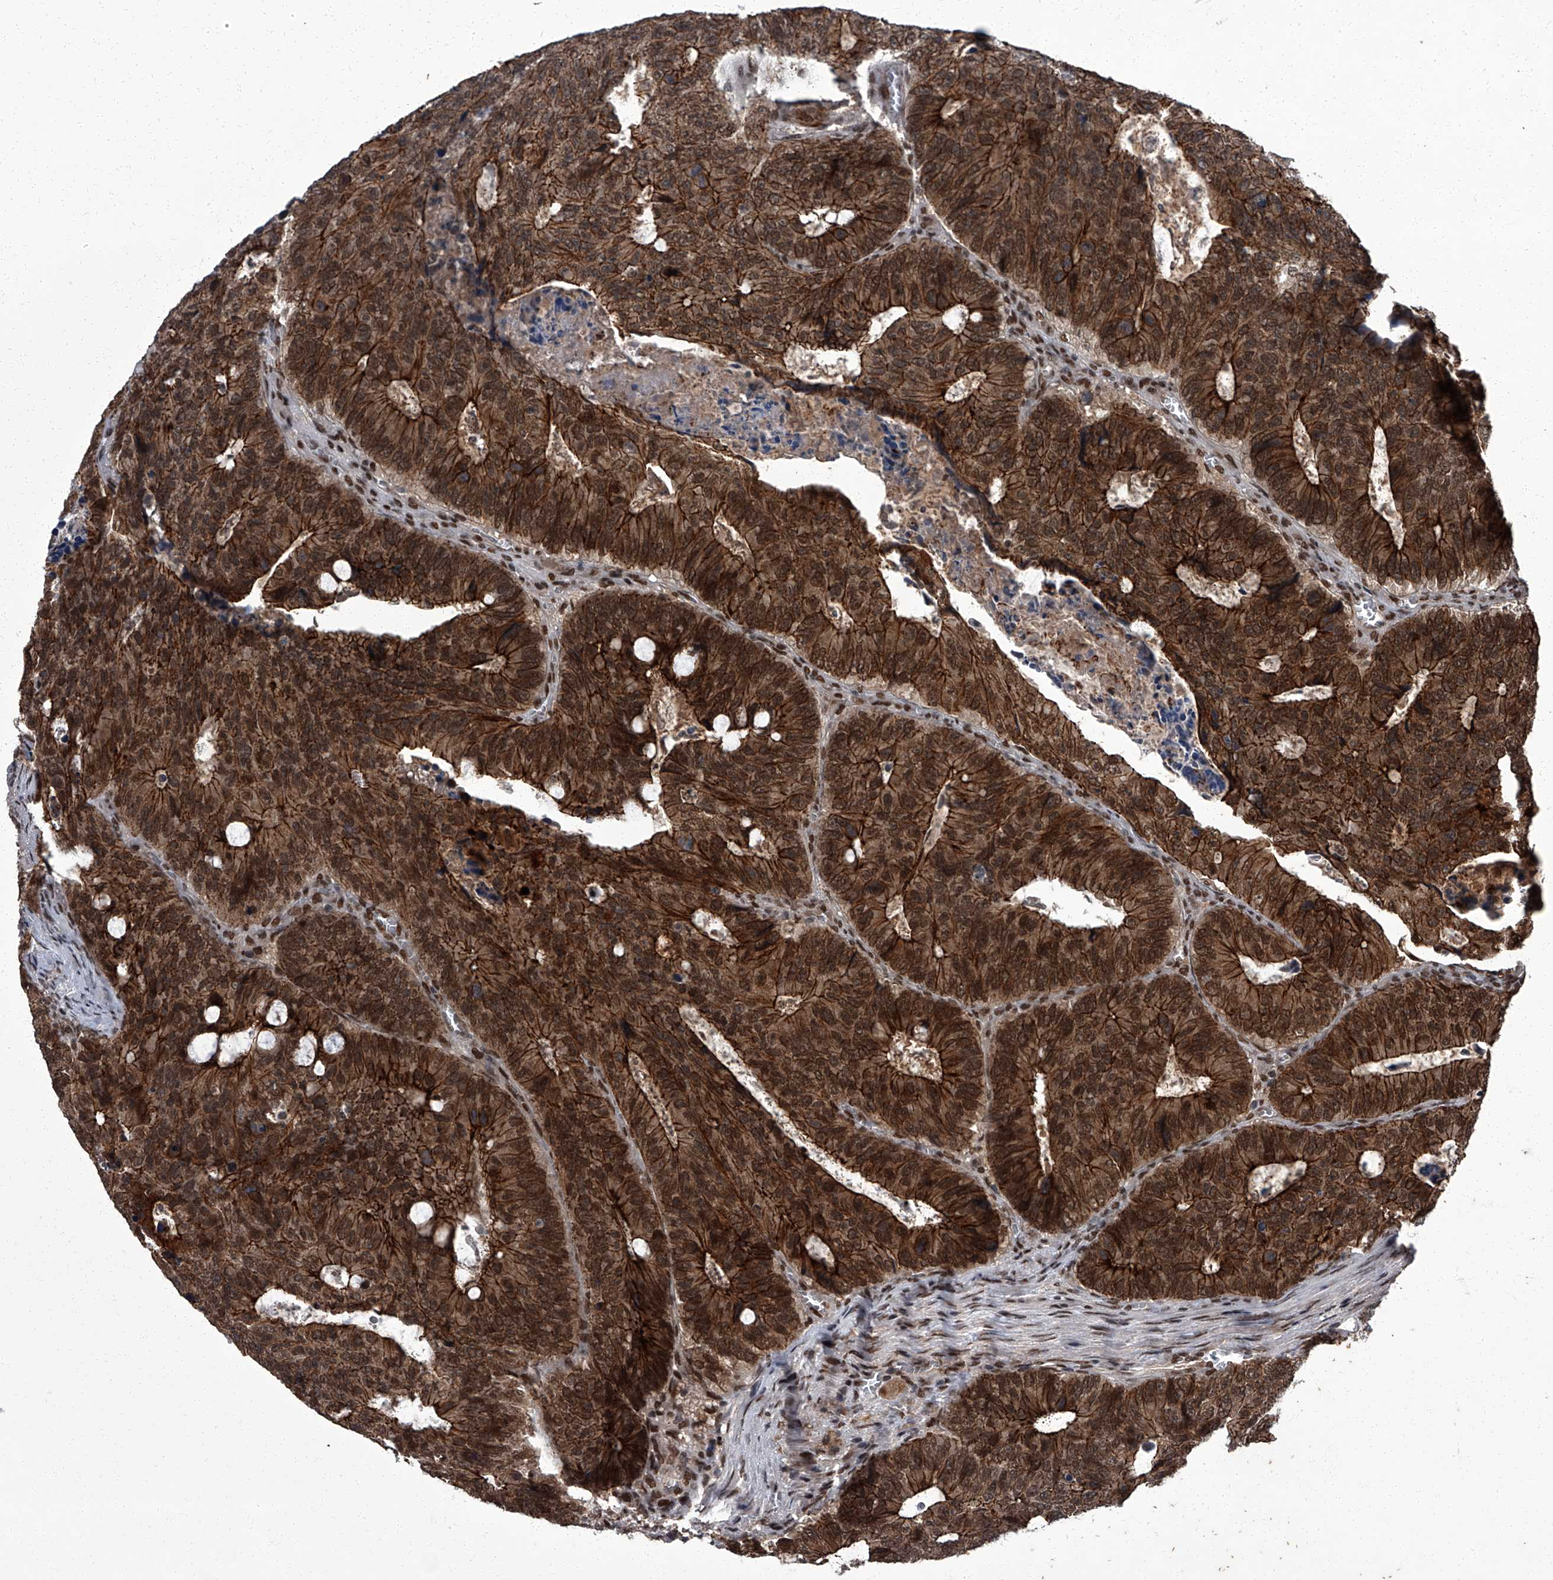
{"staining": {"intensity": "strong", "quantity": ">75%", "location": "cytoplasmic/membranous,nuclear"}, "tissue": "colorectal cancer", "cell_type": "Tumor cells", "image_type": "cancer", "snomed": [{"axis": "morphology", "description": "Adenocarcinoma, NOS"}, {"axis": "topography", "description": "Colon"}], "caption": "The micrograph demonstrates immunohistochemical staining of adenocarcinoma (colorectal). There is strong cytoplasmic/membranous and nuclear expression is seen in approximately >75% of tumor cells.", "gene": "ZNF518B", "patient": {"sex": "male", "age": 87}}